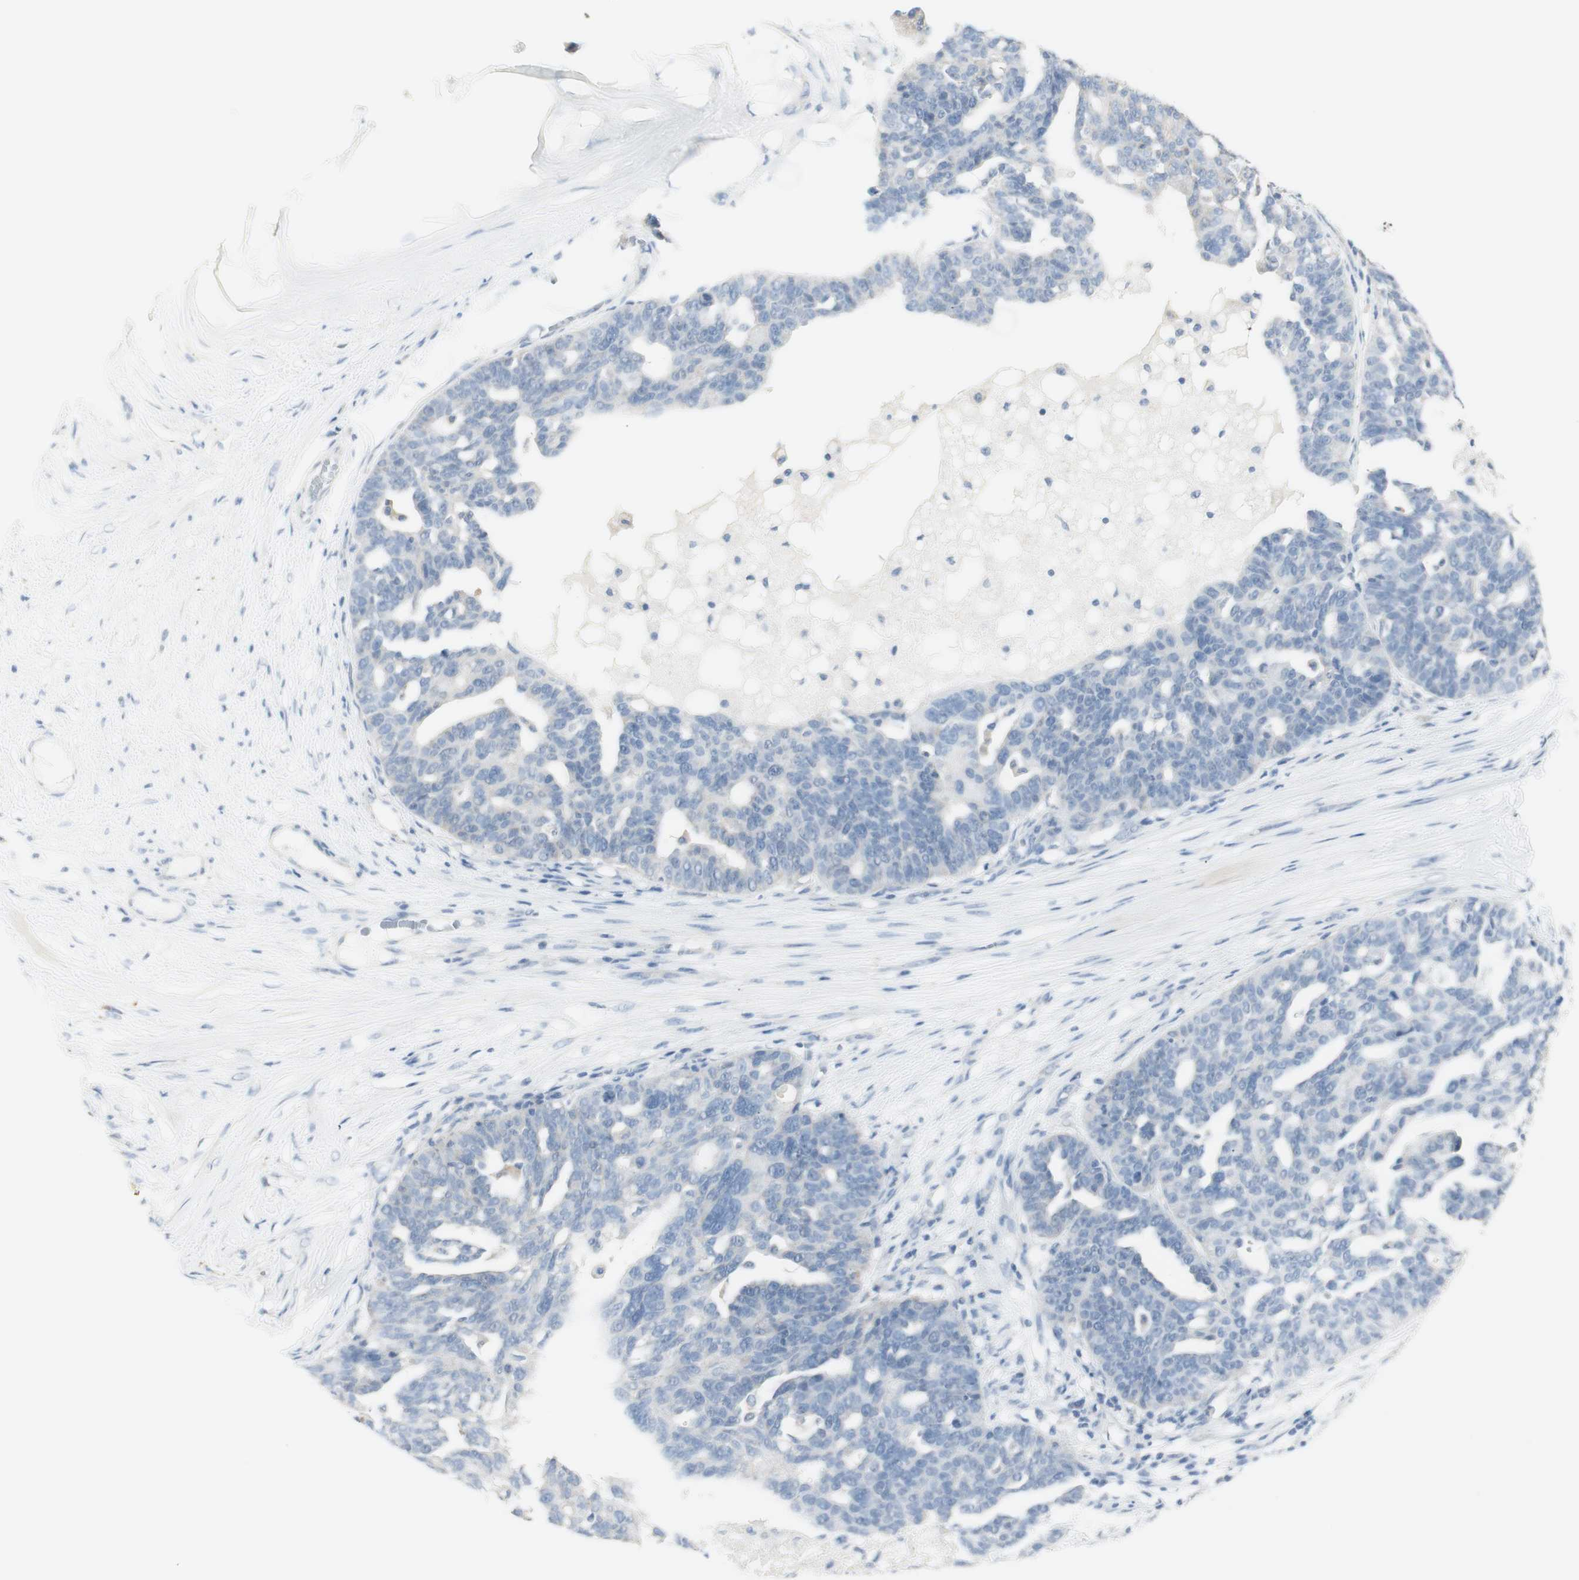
{"staining": {"intensity": "negative", "quantity": "none", "location": "none"}, "tissue": "ovarian cancer", "cell_type": "Tumor cells", "image_type": "cancer", "snomed": [{"axis": "morphology", "description": "Cystadenocarcinoma, serous, NOS"}, {"axis": "topography", "description": "Ovary"}], "caption": "This is an IHC photomicrograph of serous cystadenocarcinoma (ovarian). There is no positivity in tumor cells.", "gene": "ART3", "patient": {"sex": "female", "age": 59}}